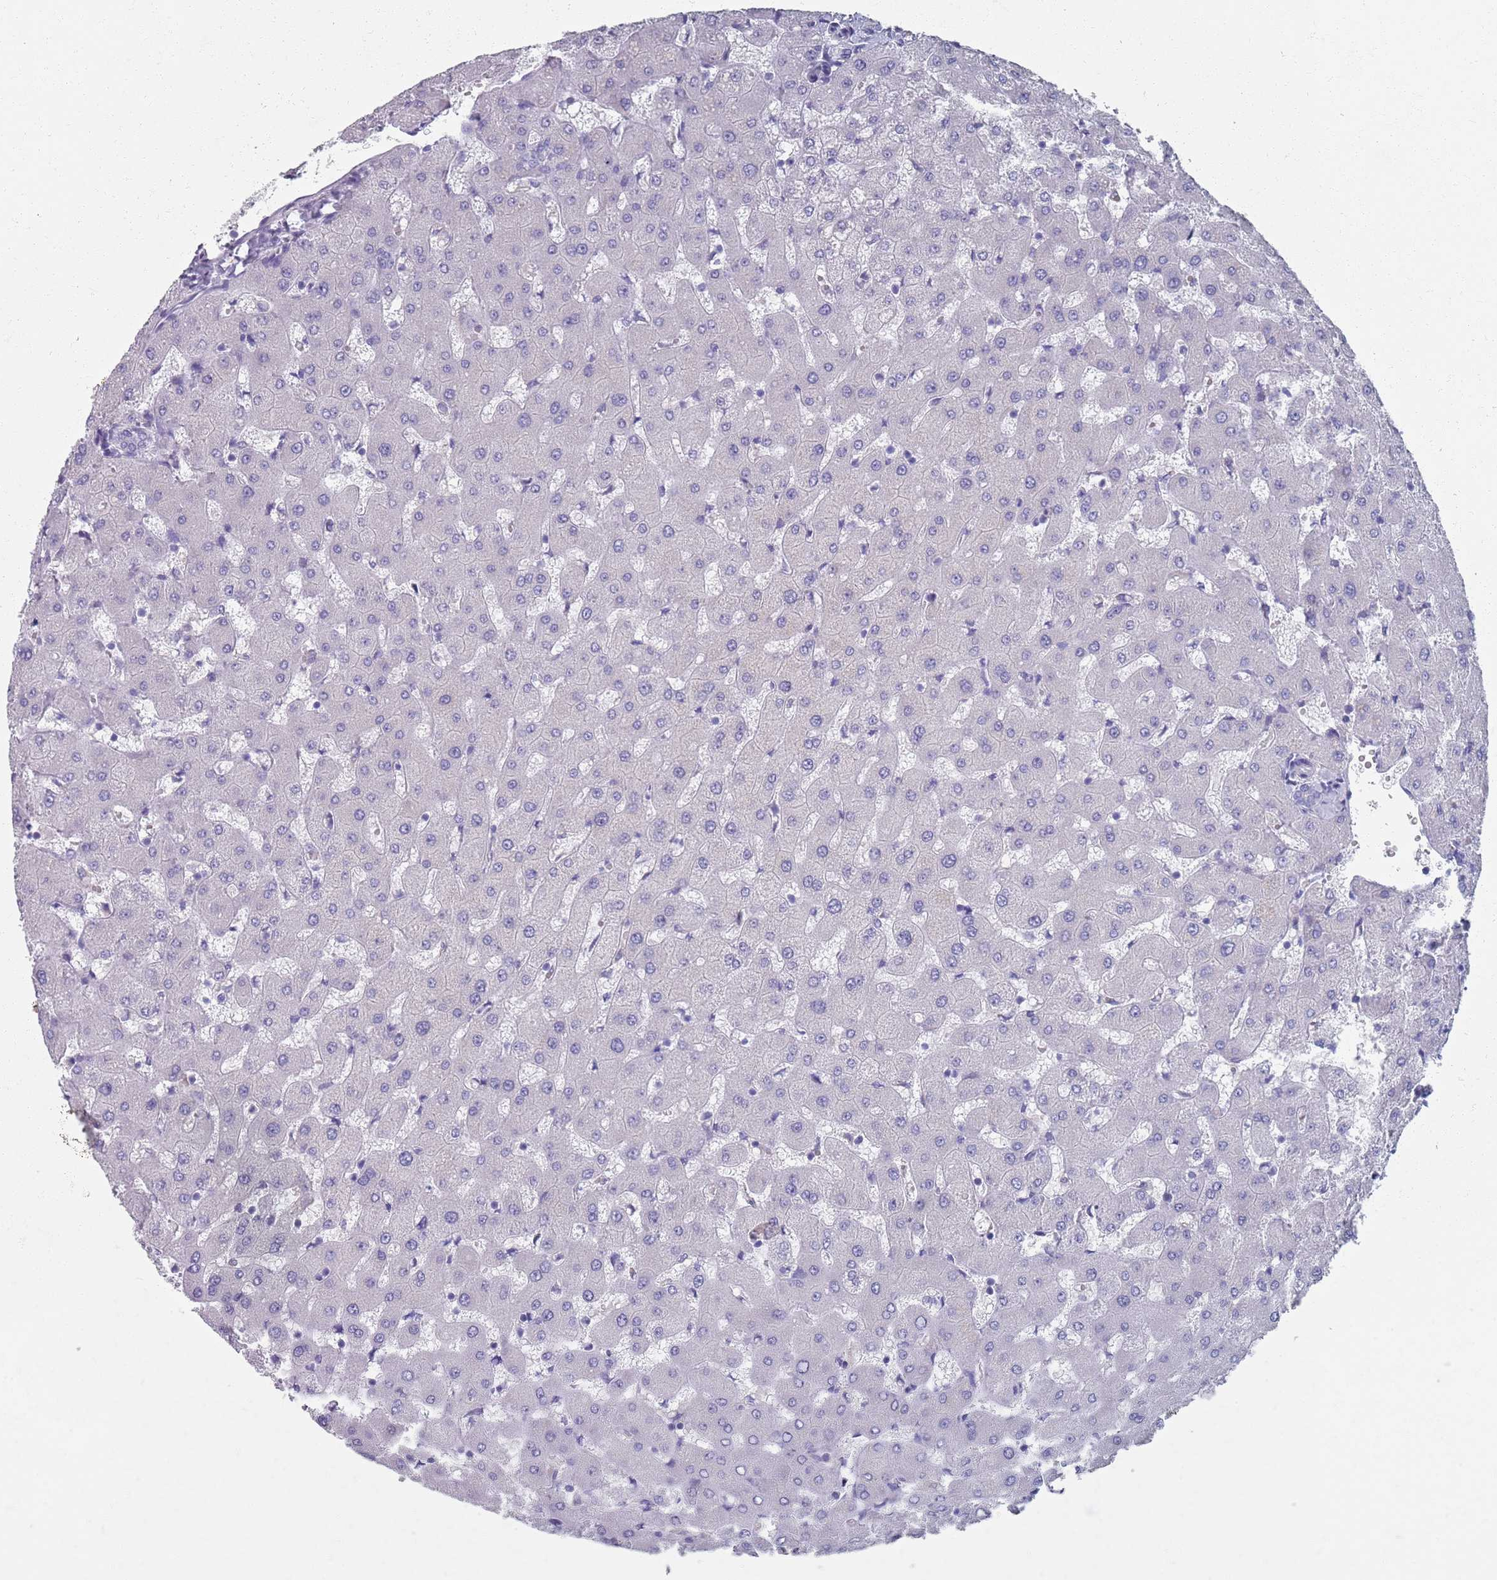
{"staining": {"intensity": "negative", "quantity": "none", "location": "none"}, "tissue": "liver", "cell_type": "Cholangiocytes", "image_type": "normal", "snomed": [{"axis": "morphology", "description": "Normal tissue, NOS"}, {"axis": "topography", "description": "Liver"}], "caption": "Protein analysis of unremarkable liver reveals no significant expression in cholangiocytes.", "gene": "PLOD1", "patient": {"sex": "female", "age": 63}}